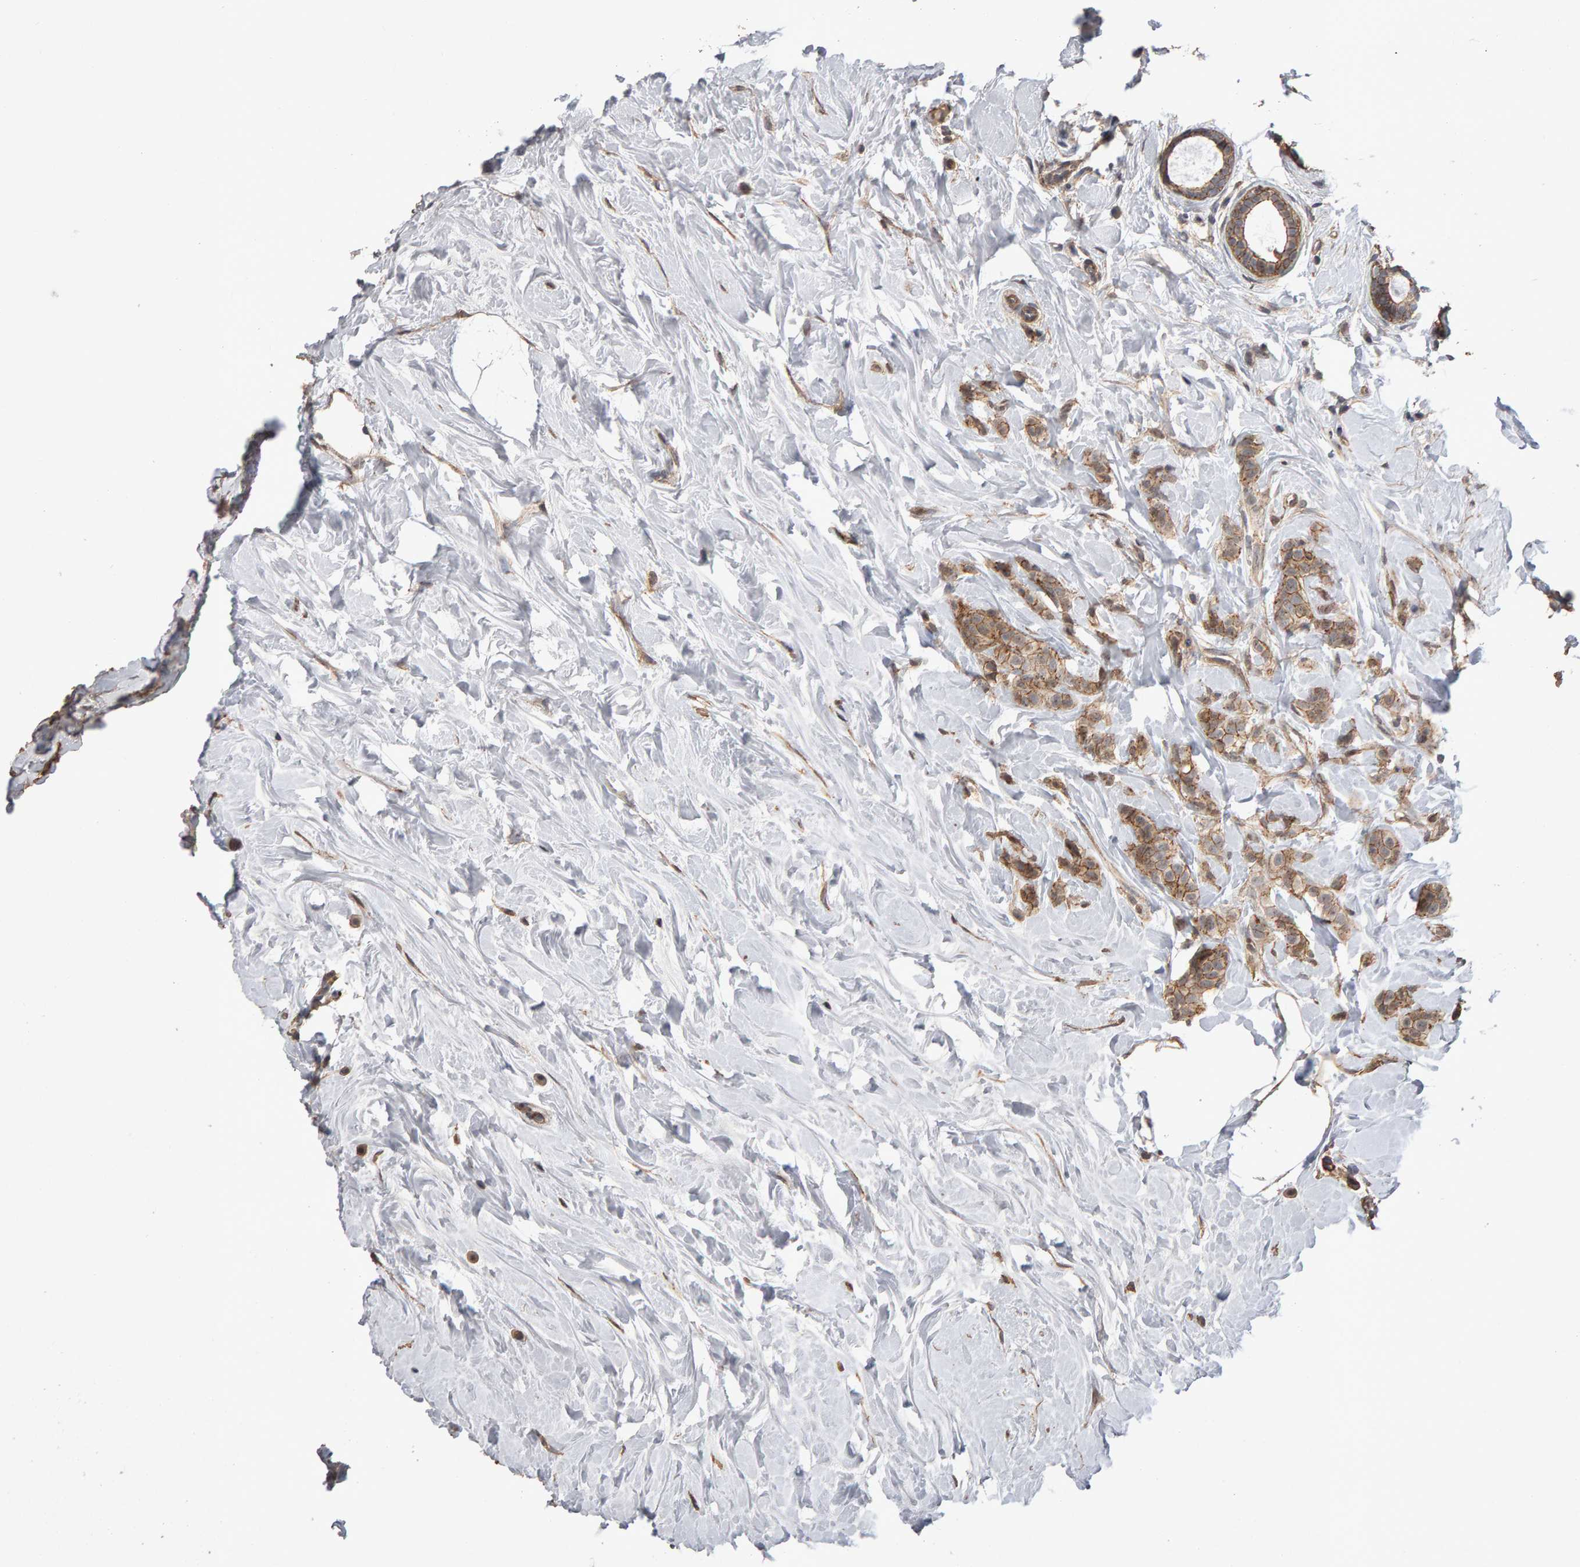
{"staining": {"intensity": "moderate", "quantity": ">75%", "location": "cytoplasmic/membranous"}, "tissue": "breast cancer", "cell_type": "Tumor cells", "image_type": "cancer", "snomed": [{"axis": "morphology", "description": "Lobular carcinoma, in situ"}, {"axis": "morphology", "description": "Lobular carcinoma"}, {"axis": "topography", "description": "Breast"}], "caption": "The image shows a brown stain indicating the presence of a protein in the cytoplasmic/membranous of tumor cells in breast cancer (lobular carcinoma). The staining was performed using DAB, with brown indicating positive protein expression. Nuclei are stained blue with hematoxylin.", "gene": "SCRIB", "patient": {"sex": "female", "age": 41}}